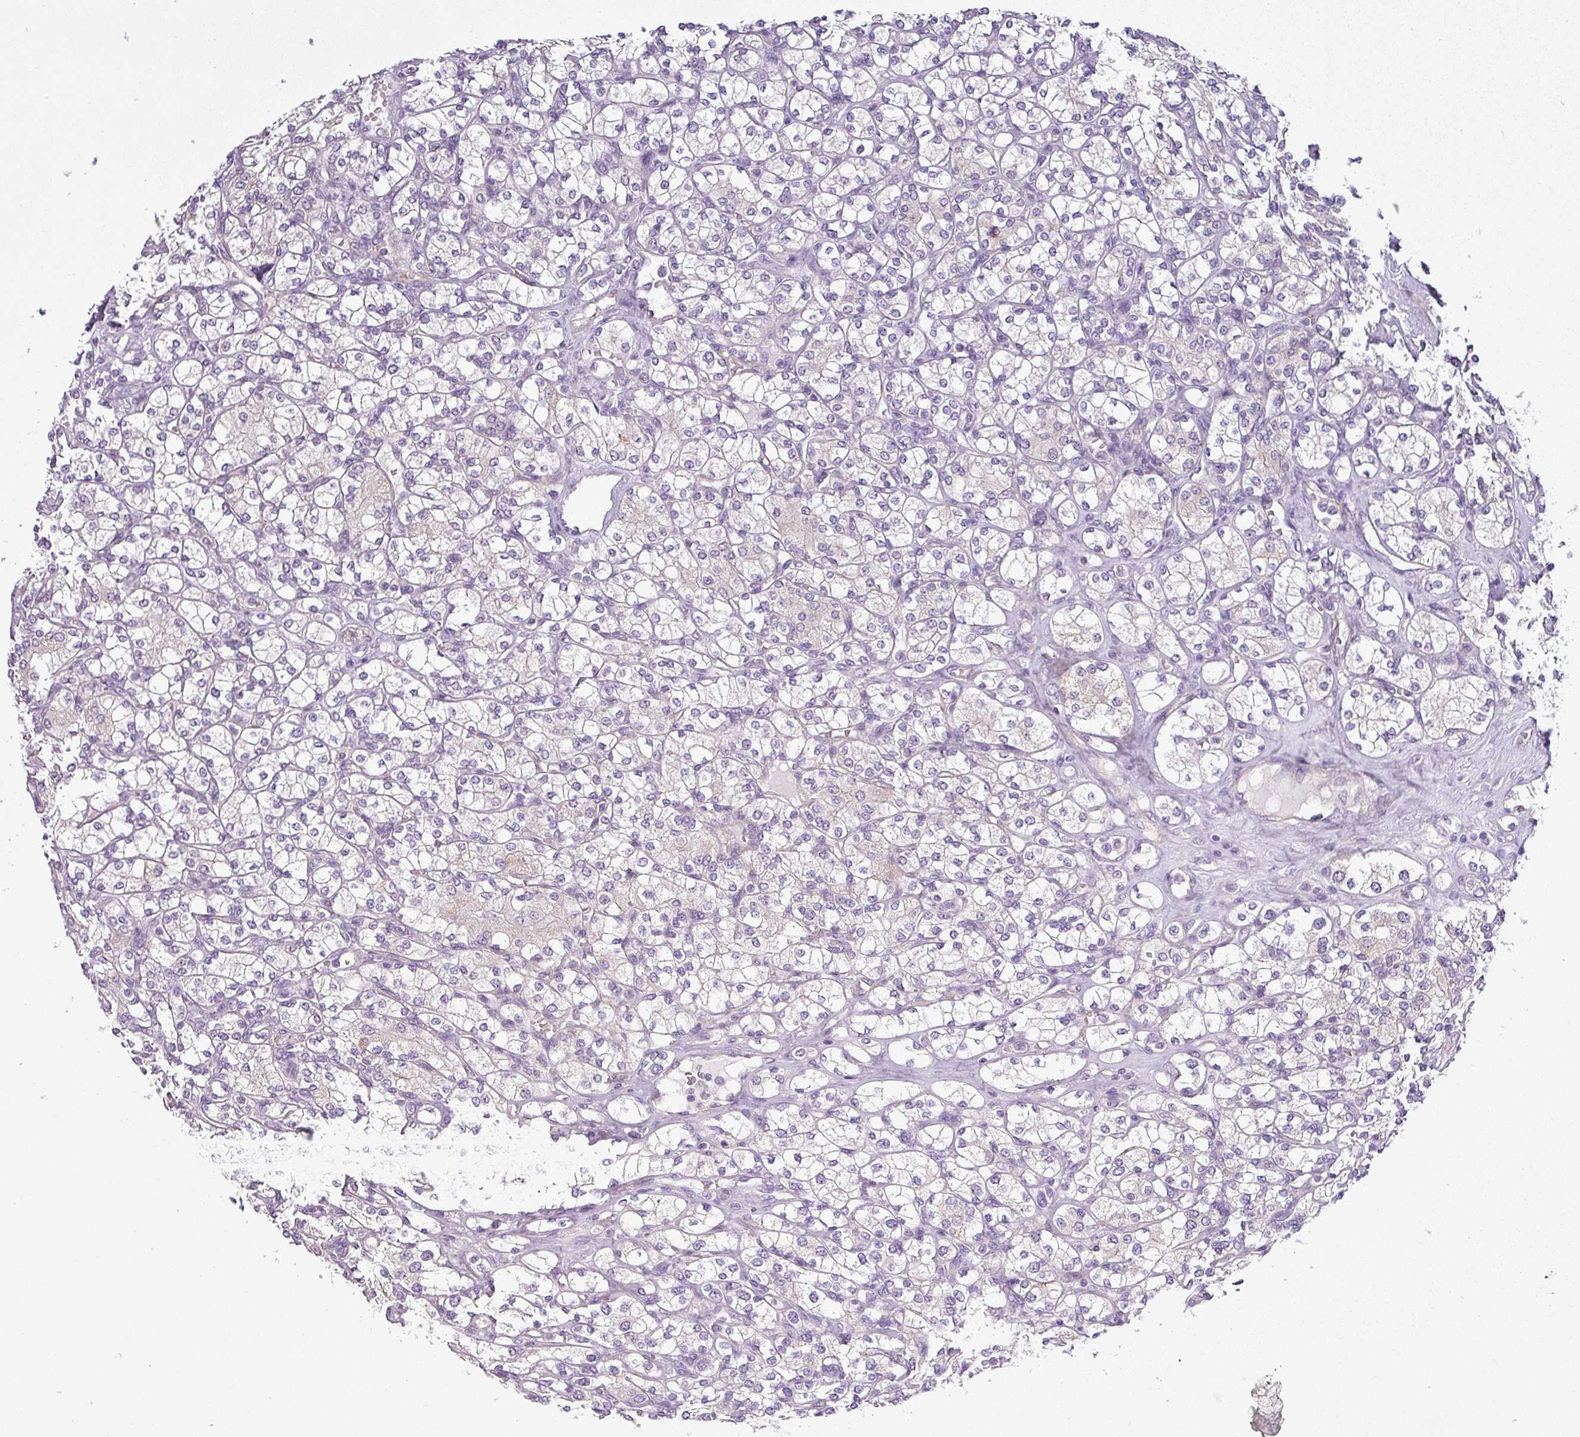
{"staining": {"intensity": "weak", "quantity": "<25%", "location": "cytoplasmic/membranous"}, "tissue": "renal cancer", "cell_type": "Tumor cells", "image_type": "cancer", "snomed": [{"axis": "morphology", "description": "Adenocarcinoma, NOS"}, {"axis": "topography", "description": "Kidney"}], "caption": "IHC image of neoplastic tissue: renal adenocarcinoma stained with DAB exhibits no significant protein positivity in tumor cells. Brightfield microscopy of immunohistochemistry stained with DAB (brown) and hematoxylin (blue), captured at high magnification.", "gene": "TMEM178B", "patient": {"sex": "male", "age": 77}}